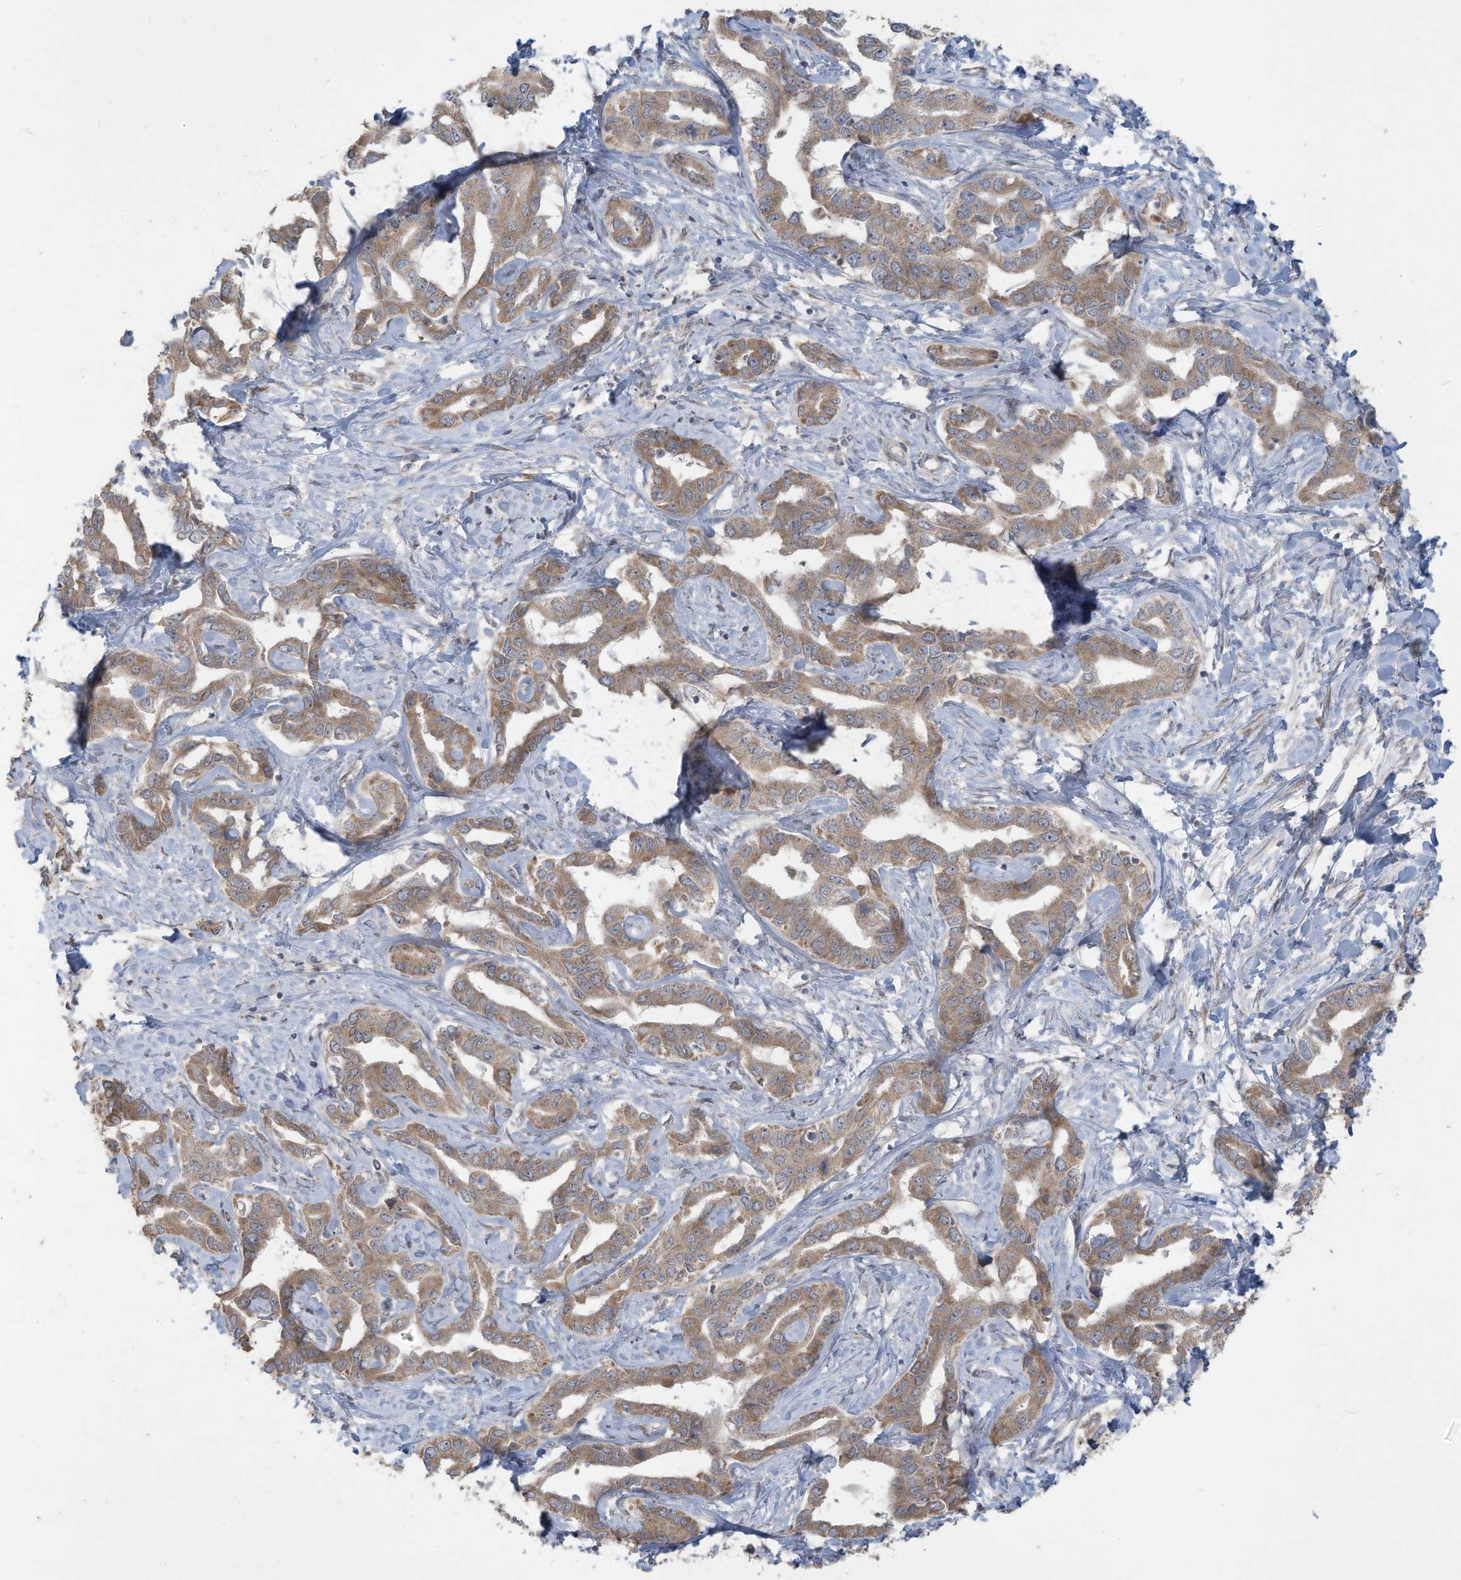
{"staining": {"intensity": "moderate", "quantity": ">75%", "location": "cytoplasmic/membranous"}, "tissue": "liver cancer", "cell_type": "Tumor cells", "image_type": "cancer", "snomed": [{"axis": "morphology", "description": "Cholangiocarcinoma"}, {"axis": "topography", "description": "Liver"}], "caption": "Moderate cytoplasmic/membranous protein expression is identified in about >75% of tumor cells in cholangiocarcinoma (liver). Nuclei are stained in blue.", "gene": "MAGIX", "patient": {"sex": "male", "age": 59}}